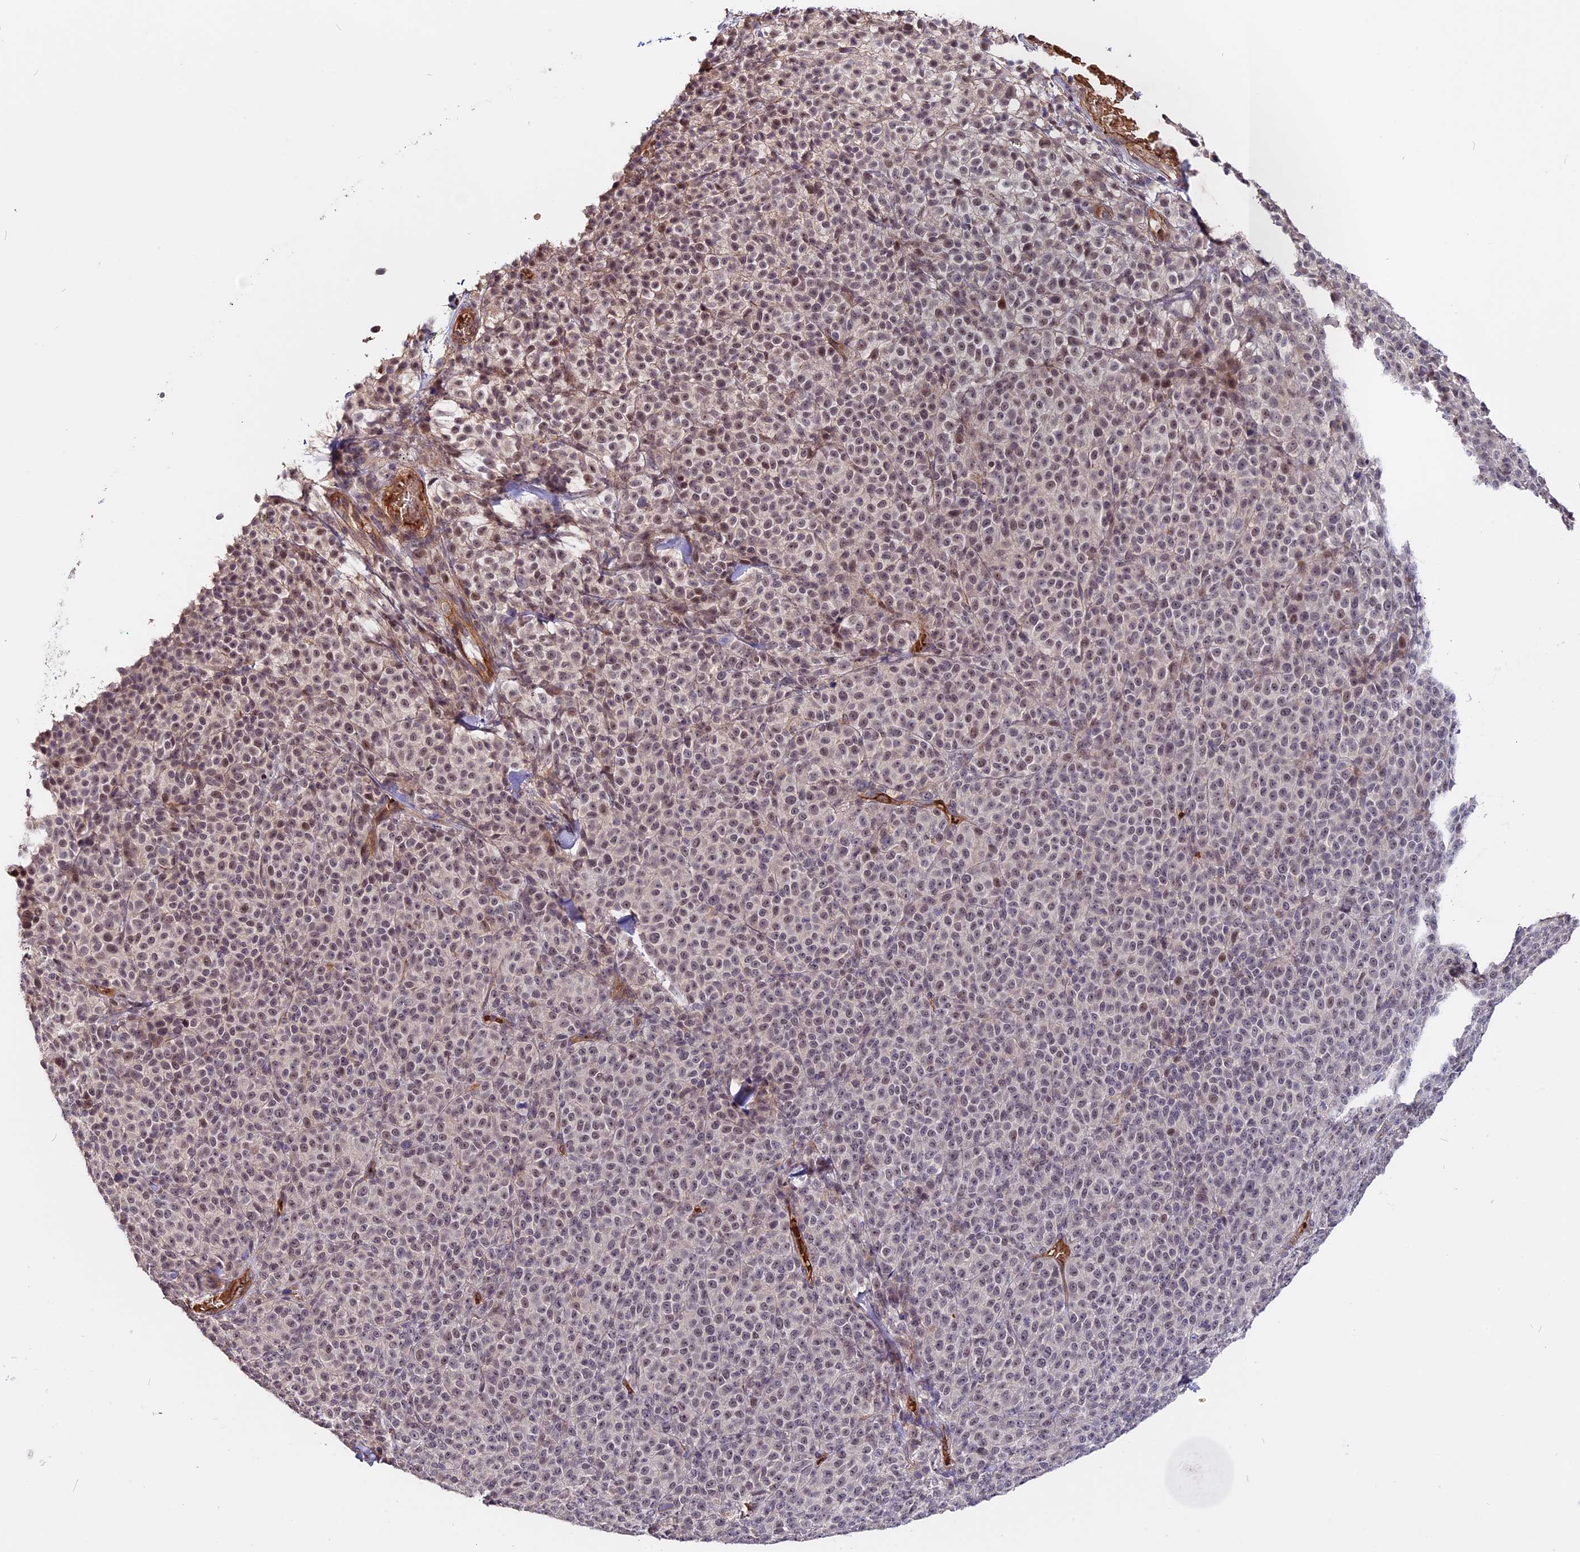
{"staining": {"intensity": "weak", "quantity": "<25%", "location": "nuclear"}, "tissue": "melanoma", "cell_type": "Tumor cells", "image_type": "cancer", "snomed": [{"axis": "morphology", "description": "Normal tissue, NOS"}, {"axis": "morphology", "description": "Malignant melanoma, NOS"}, {"axis": "topography", "description": "Skin"}], "caption": "Immunohistochemical staining of melanoma shows no significant positivity in tumor cells.", "gene": "ZC3H10", "patient": {"sex": "female", "age": 34}}